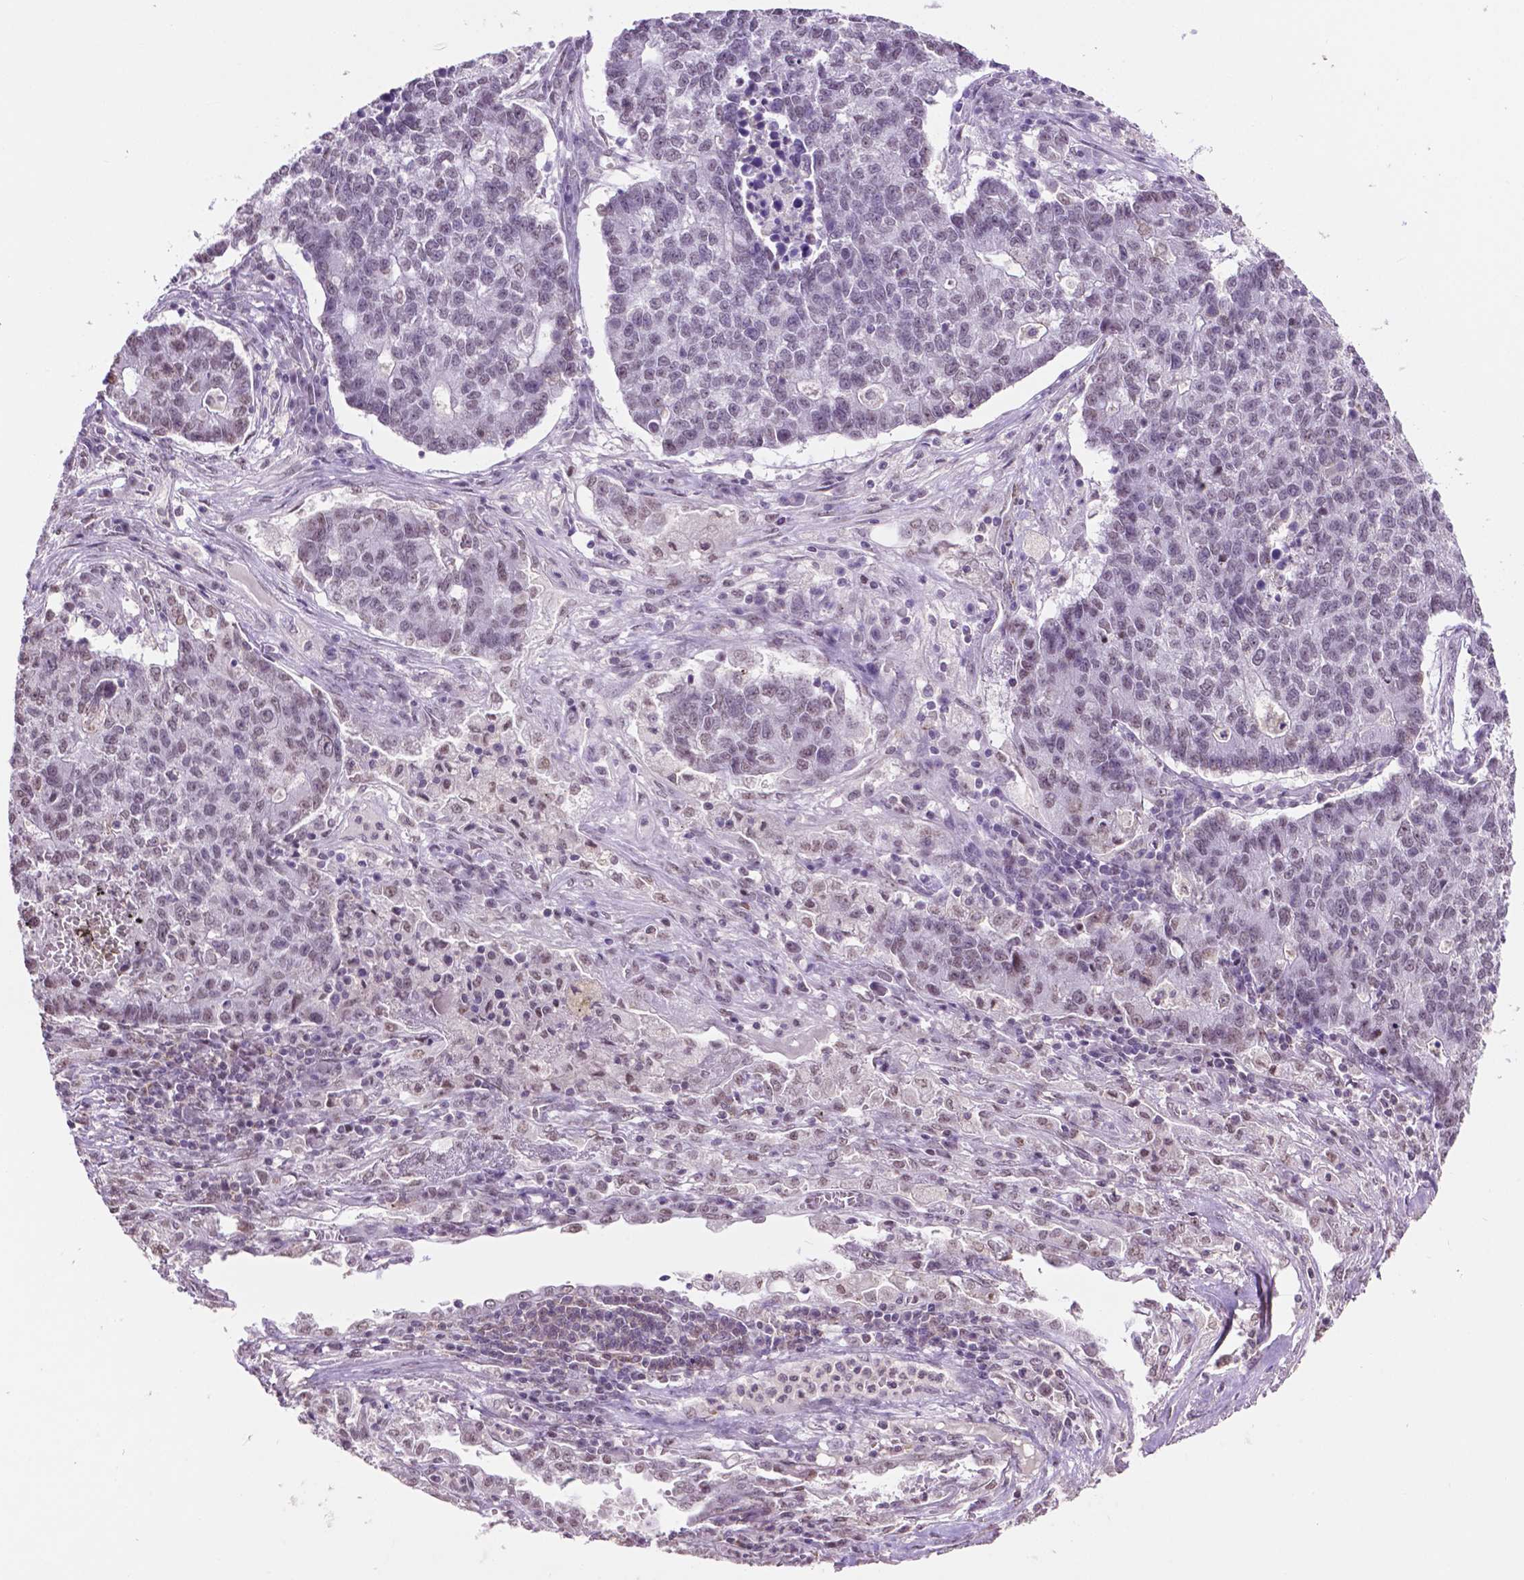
{"staining": {"intensity": "weak", "quantity": "25%-75%", "location": "nuclear"}, "tissue": "lung cancer", "cell_type": "Tumor cells", "image_type": "cancer", "snomed": [{"axis": "morphology", "description": "Adenocarcinoma, NOS"}, {"axis": "topography", "description": "Lung"}], "caption": "A low amount of weak nuclear staining is appreciated in approximately 25%-75% of tumor cells in lung adenocarcinoma tissue.", "gene": "PTPN6", "patient": {"sex": "male", "age": 57}}